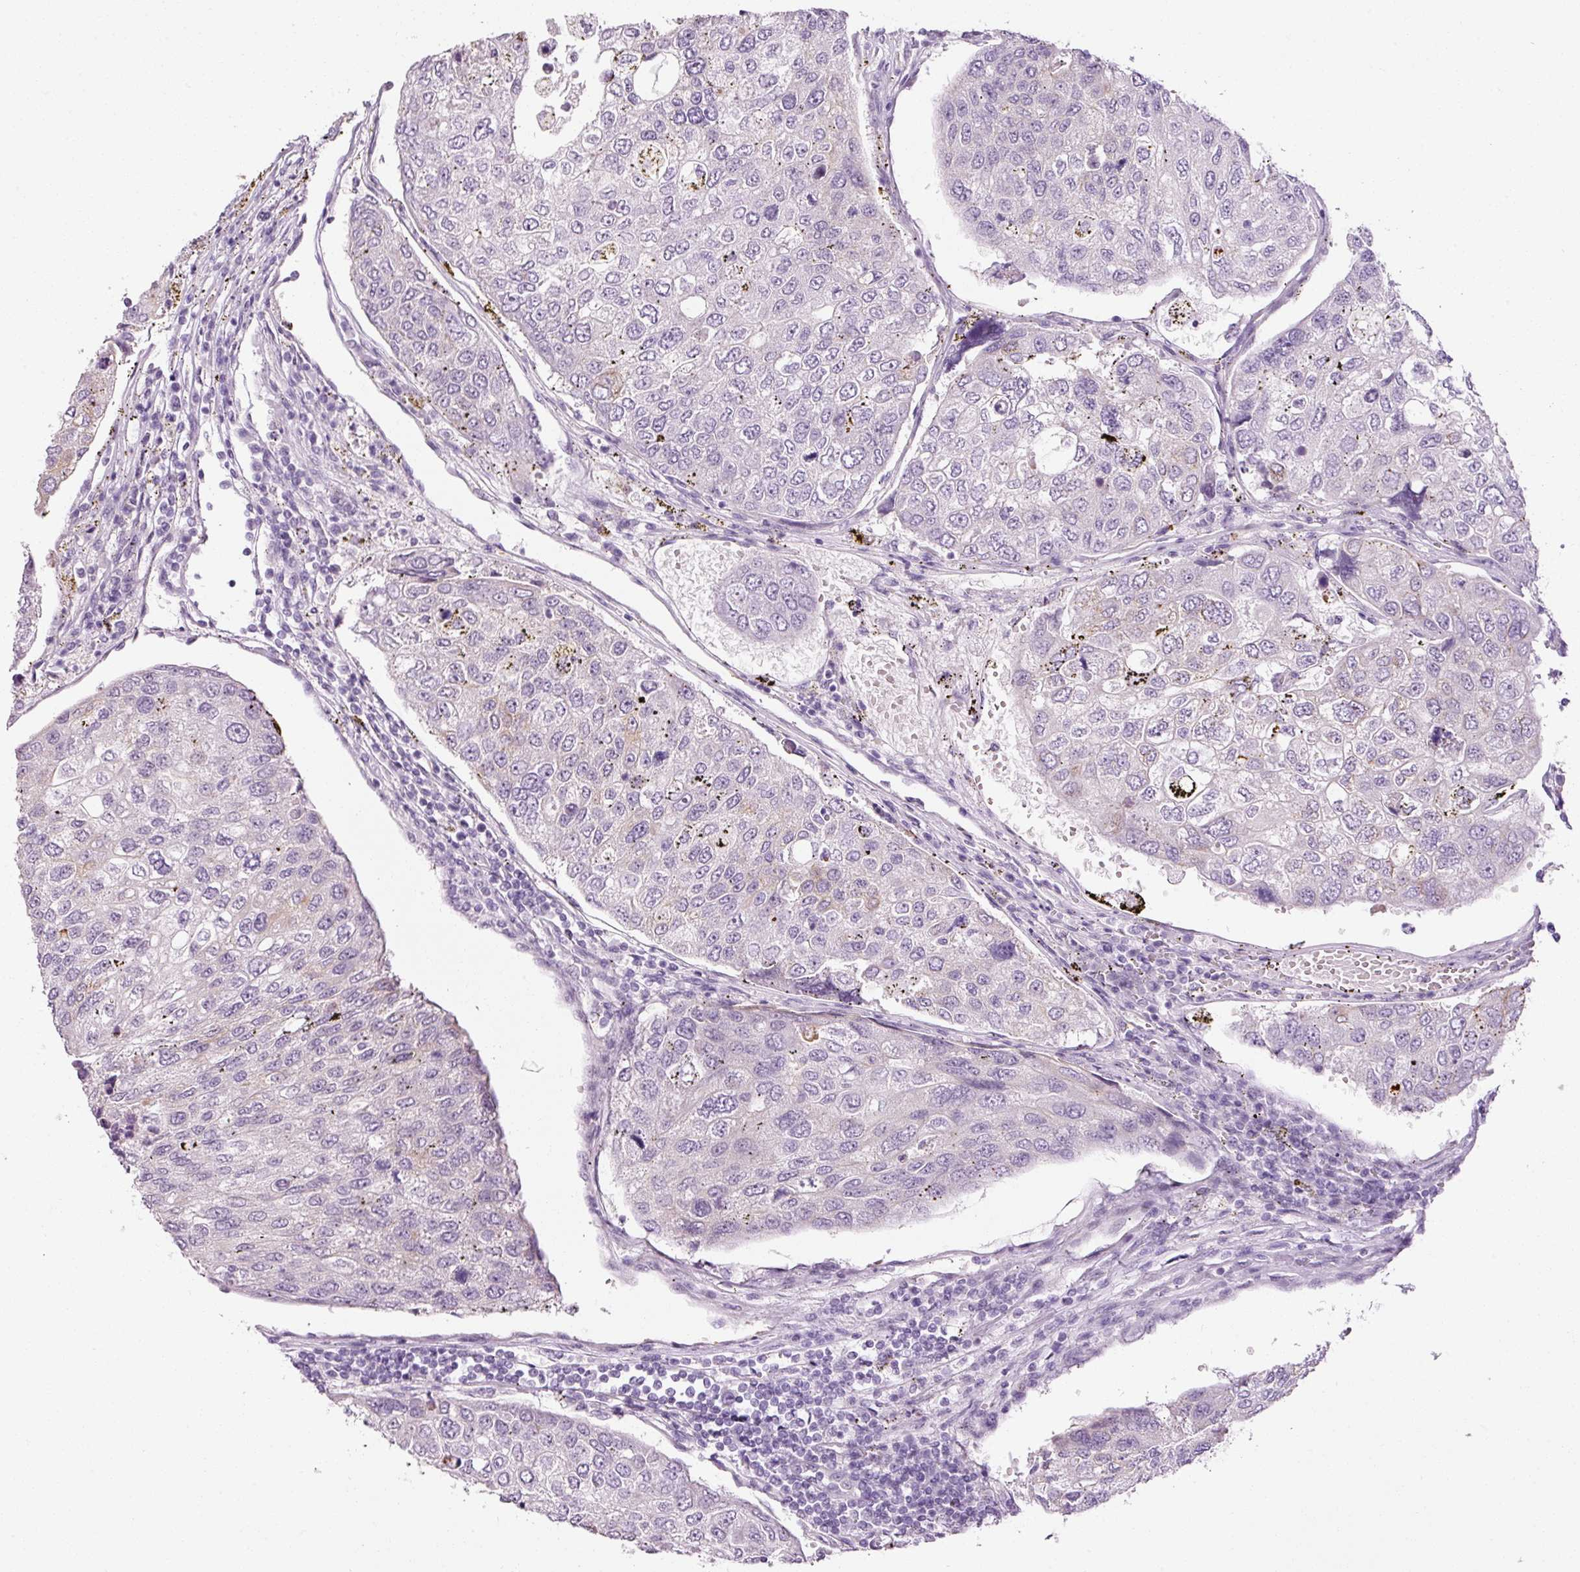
{"staining": {"intensity": "moderate", "quantity": "<25%", "location": "cytoplasmic/membranous"}, "tissue": "urothelial cancer", "cell_type": "Tumor cells", "image_type": "cancer", "snomed": [{"axis": "morphology", "description": "Urothelial carcinoma, High grade"}, {"axis": "topography", "description": "Lymph node"}, {"axis": "topography", "description": "Urinary bladder"}], "caption": "Tumor cells demonstrate moderate cytoplasmic/membranous positivity in approximately <25% of cells in urothelial cancer.", "gene": "ANKRD20A1", "patient": {"sex": "male", "age": 51}}